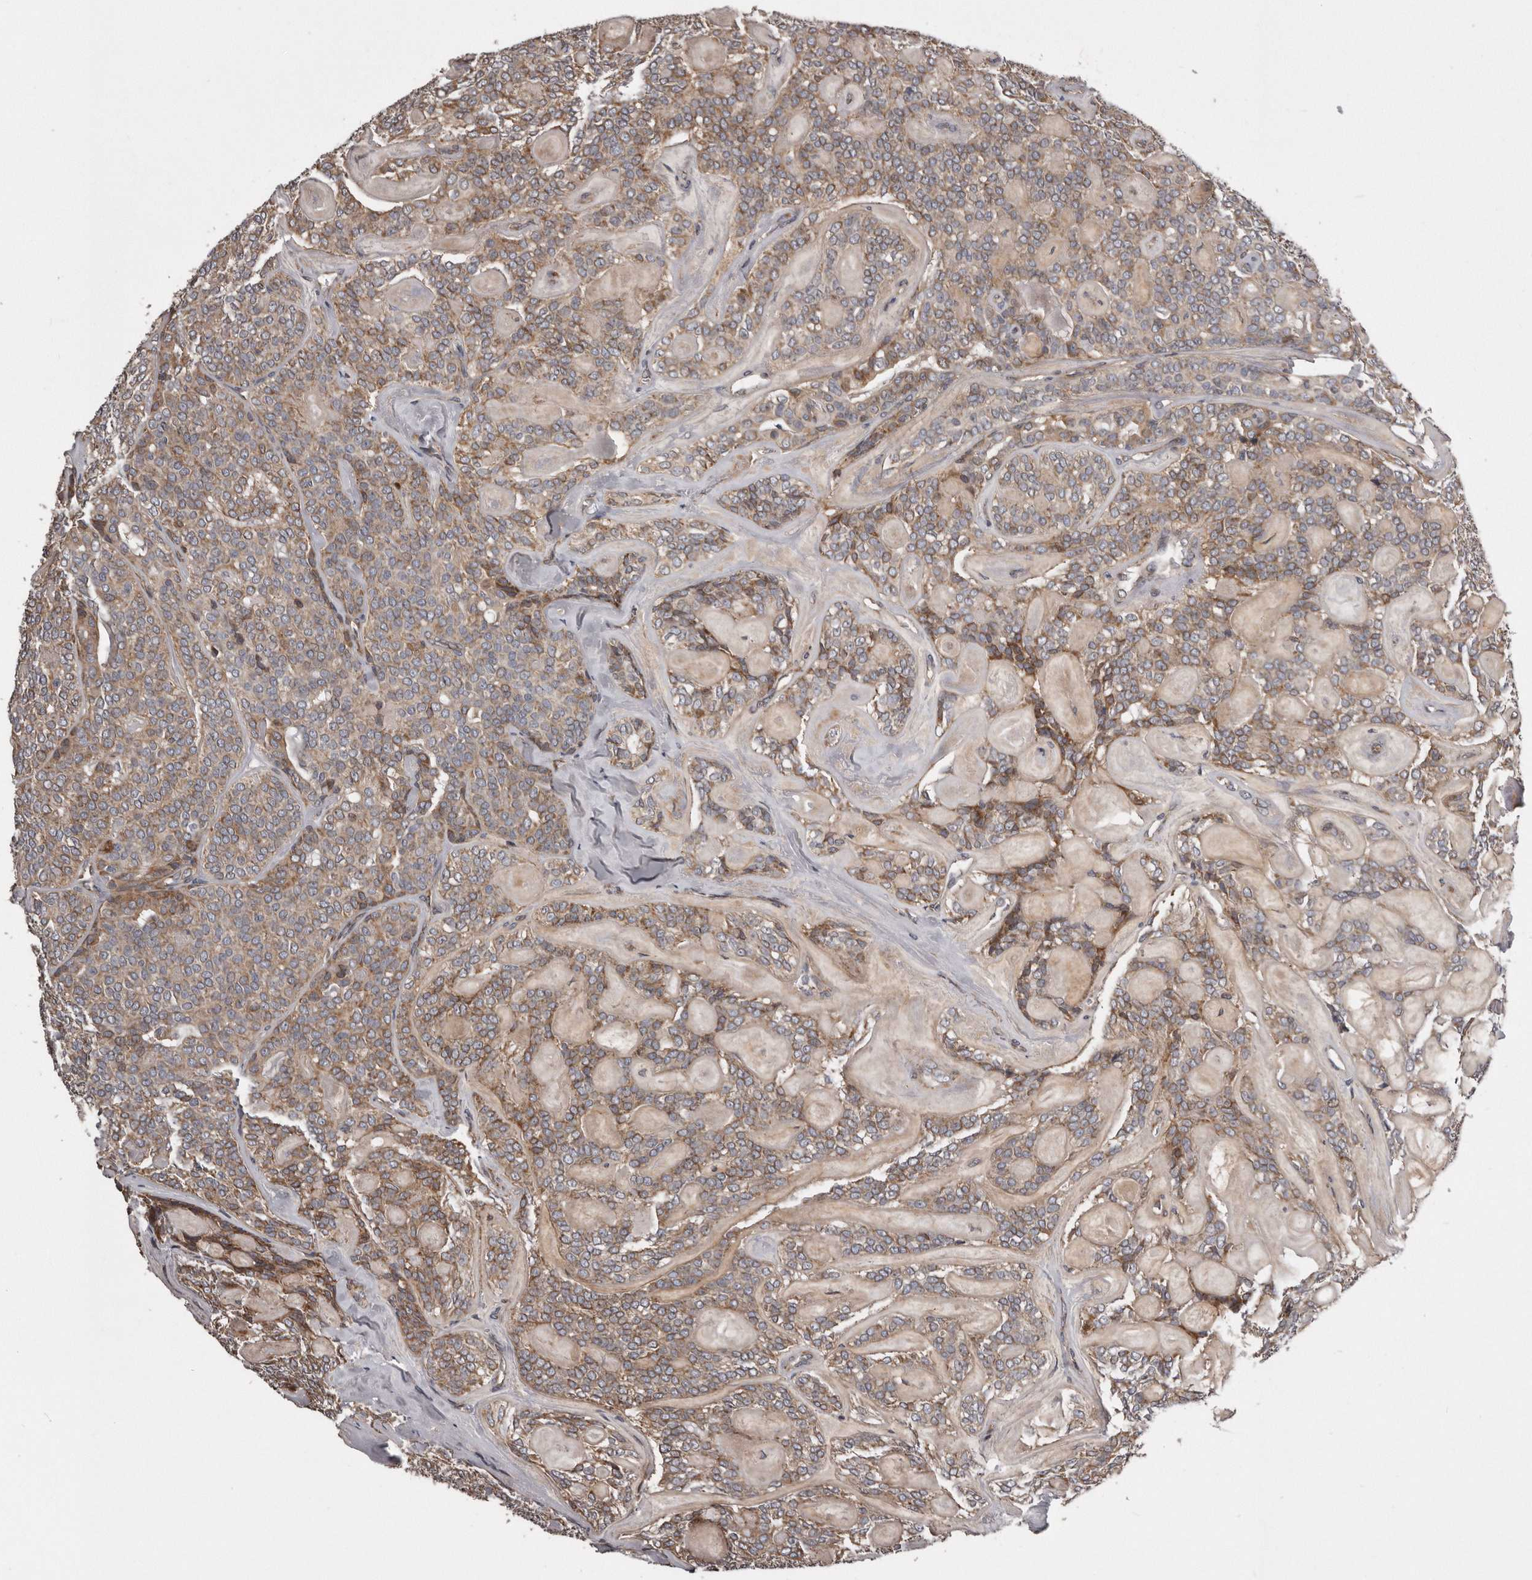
{"staining": {"intensity": "moderate", "quantity": ">75%", "location": "cytoplasmic/membranous"}, "tissue": "head and neck cancer", "cell_type": "Tumor cells", "image_type": "cancer", "snomed": [{"axis": "morphology", "description": "Adenocarcinoma, NOS"}, {"axis": "topography", "description": "Head-Neck"}], "caption": "Brown immunohistochemical staining in human head and neck adenocarcinoma demonstrates moderate cytoplasmic/membranous positivity in about >75% of tumor cells.", "gene": "ARMCX1", "patient": {"sex": "male", "age": 66}}